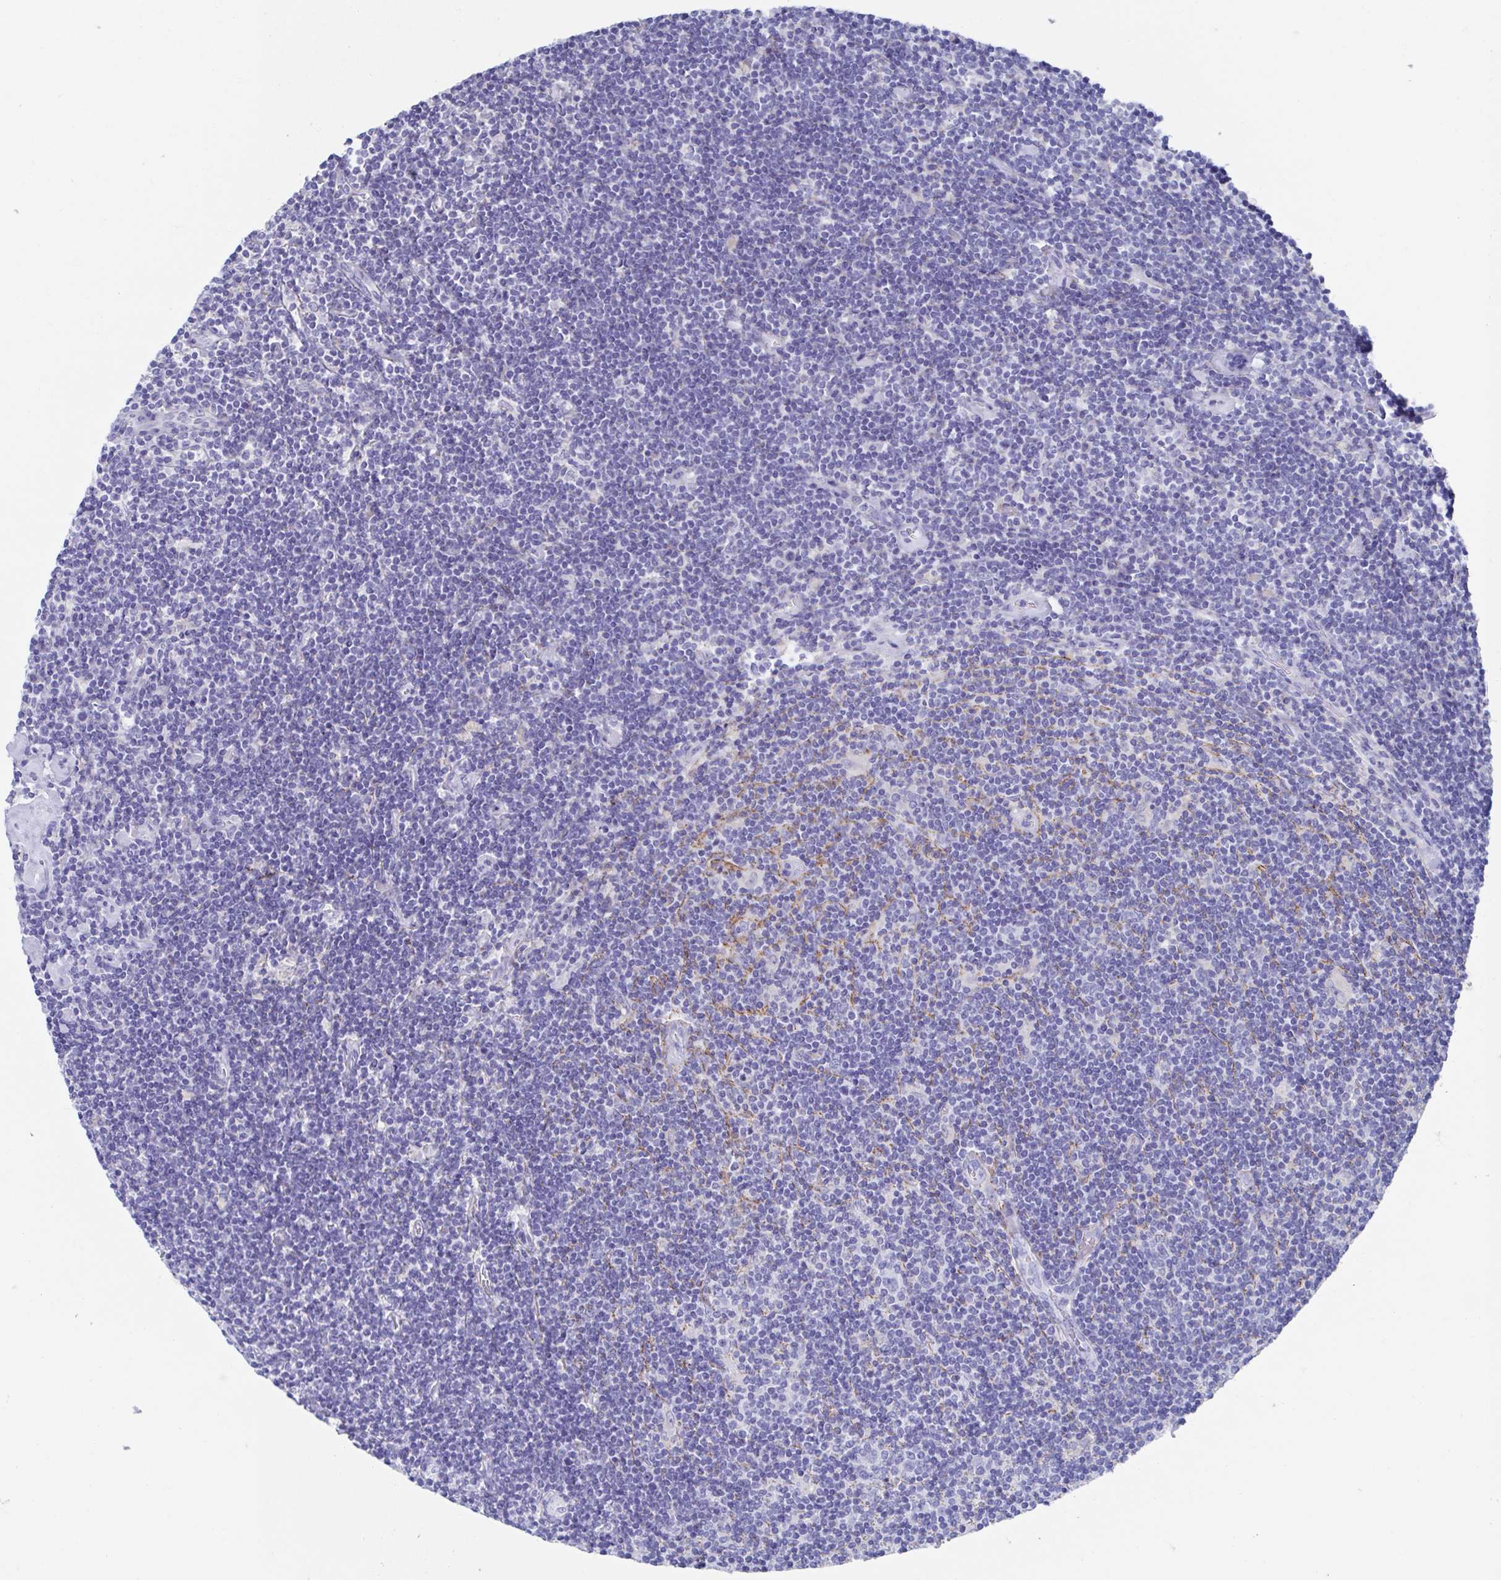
{"staining": {"intensity": "negative", "quantity": "none", "location": "none"}, "tissue": "lymphoma", "cell_type": "Tumor cells", "image_type": "cancer", "snomed": [{"axis": "morphology", "description": "Hodgkin's disease, NOS"}, {"axis": "topography", "description": "Lymph node"}], "caption": "Immunohistochemistry (IHC) micrograph of neoplastic tissue: human lymphoma stained with DAB (3,3'-diaminobenzidine) shows no significant protein expression in tumor cells.", "gene": "CDH2", "patient": {"sex": "male", "age": 40}}